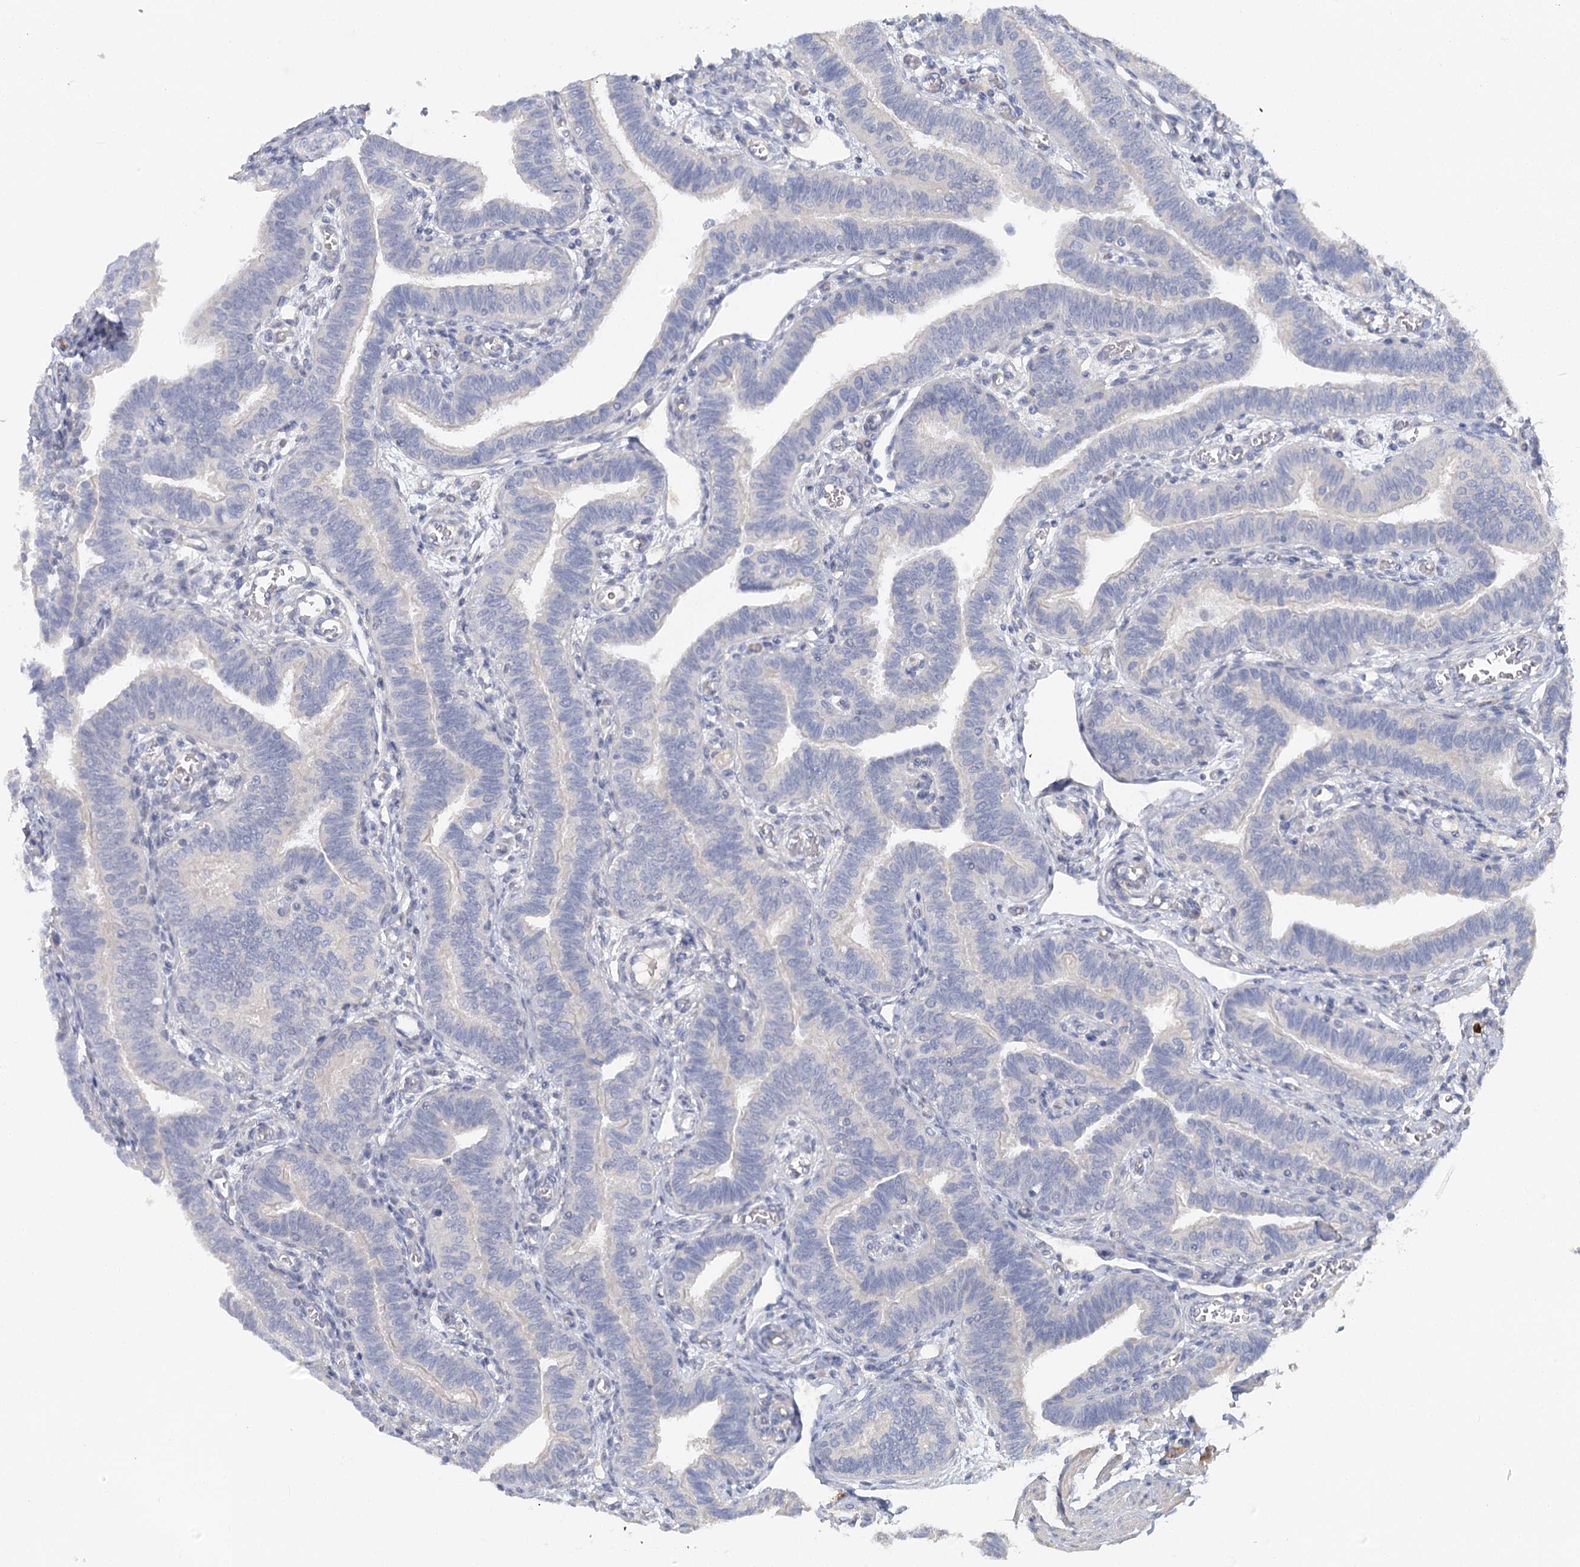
{"staining": {"intensity": "negative", "quantity": "none", "location": "none"}, "tissue": "fallopian tube", "cell_type": "Glandular cells", "image_type": "normal", "snomed": [{"axis": "morphology", "description": "Normal tissue, NOS"}, {"axis": "topography", "description": "Fallopian tube"}], "caption": "Immunohistochemical staining of benign human fallopian tube demonstrates no significant staining in glandular cells. (Stains: DAB immunohistochemistry with hematoxylin counter stain, Microscopy: brightfield microscopy at high magnification).", "gene": "EPB41L5", "patient": {"sex": "female", "age": 39}}